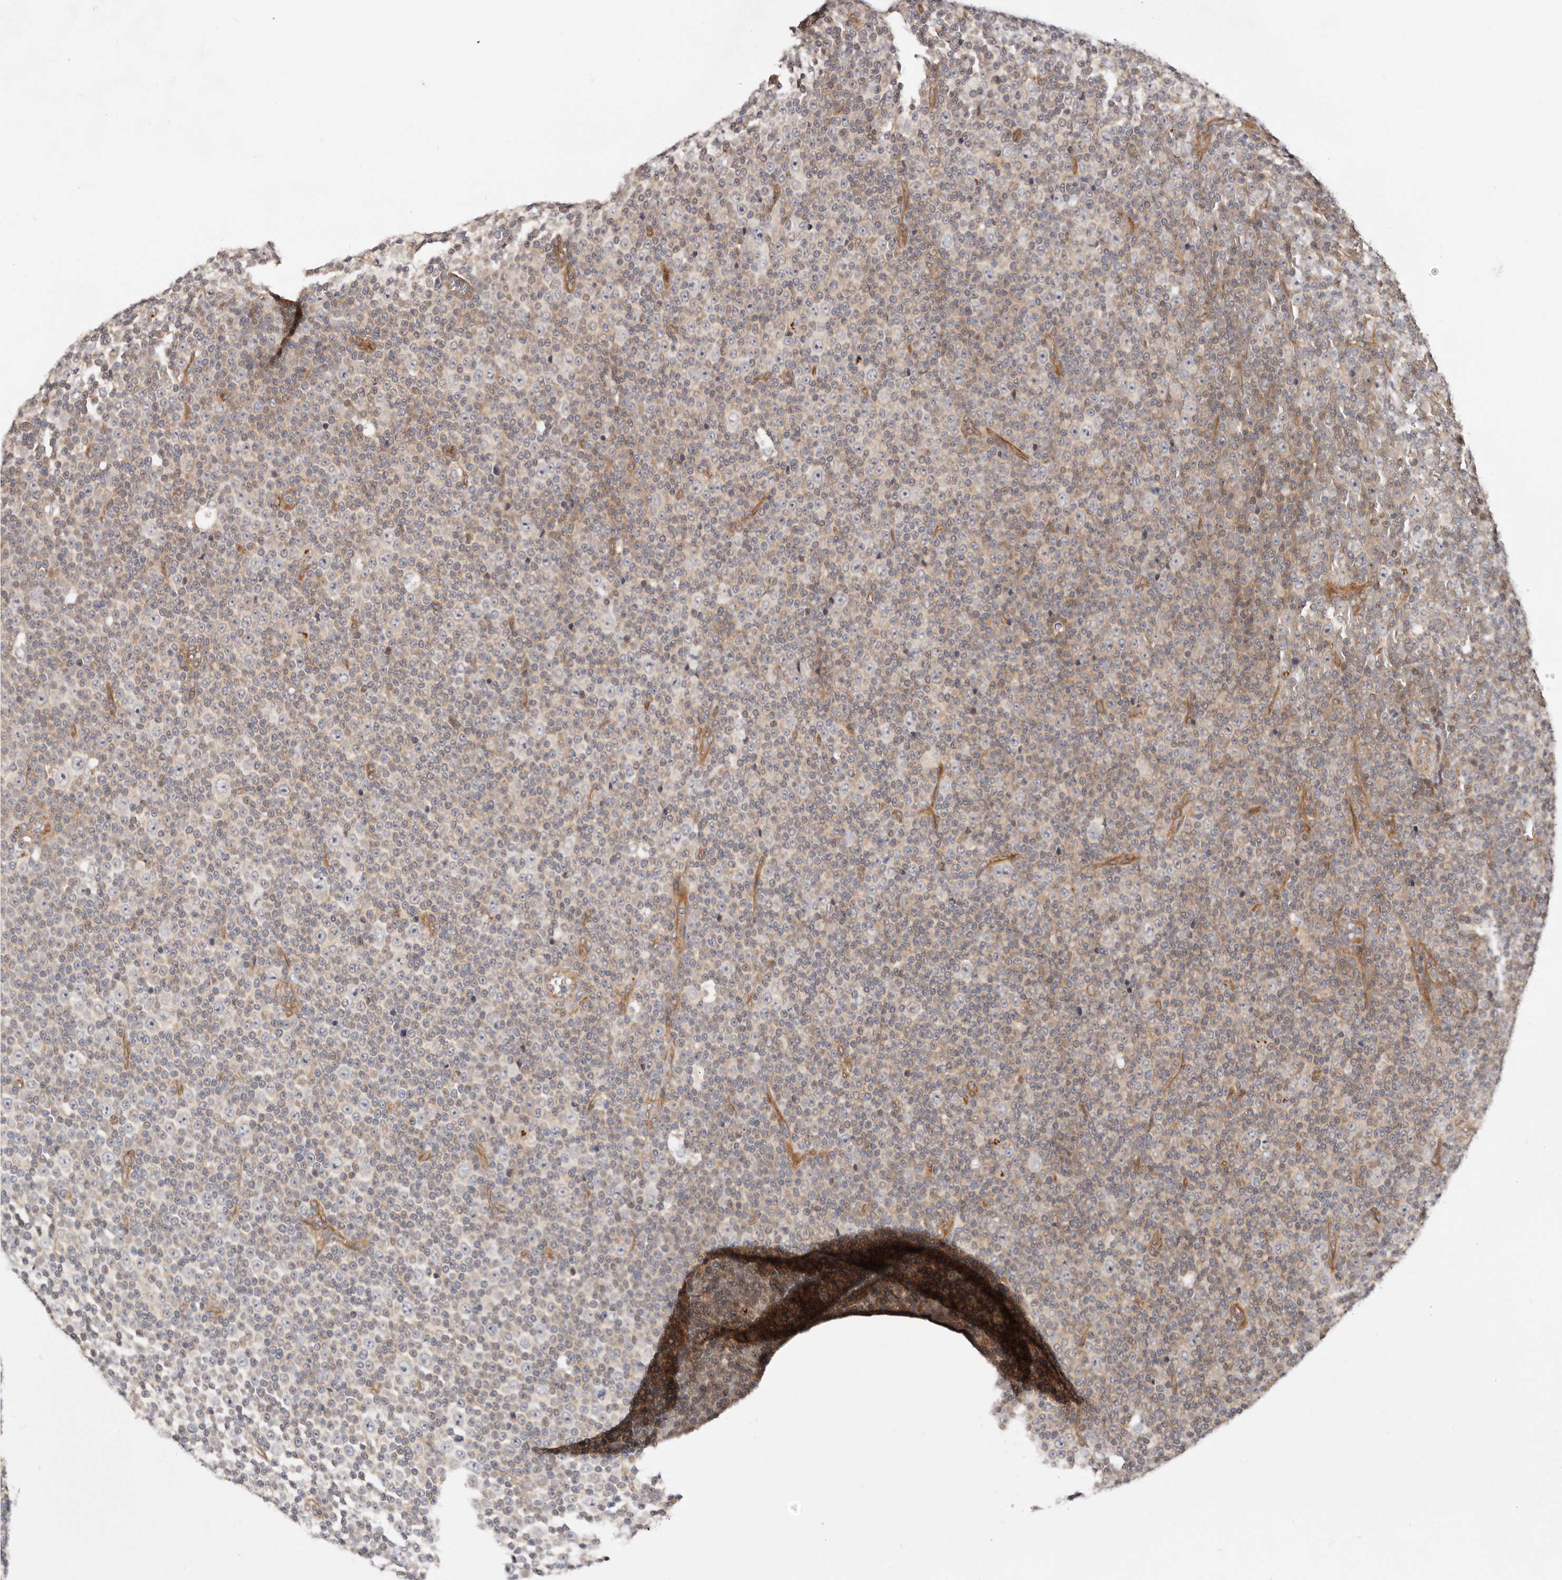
{"staining": {"intensity": "moderate", "quantity": "25%-75%", "location": "cytoplasmic/membranous,nuclear"}, "tissue": "lymphoma", "cell_type": "Tumor cells", "image_type": "cancer", "snomed": [{"axis": "morphology", "description": "Malignant lymphoma, non-Hodgkin's type, Low grade"}, {"axis": "topography", "description": "Lymph node"}], "caption": "Protein expression analysis of malignant lymphoma, non-Hodgkin's type (low-grade) displays moderate cytoplasmic/membranous and nuclear positivity in about 25%-75% of tumor cells.", "gene": "PANK4", "patient": {"sex": "female", "age": 67}}